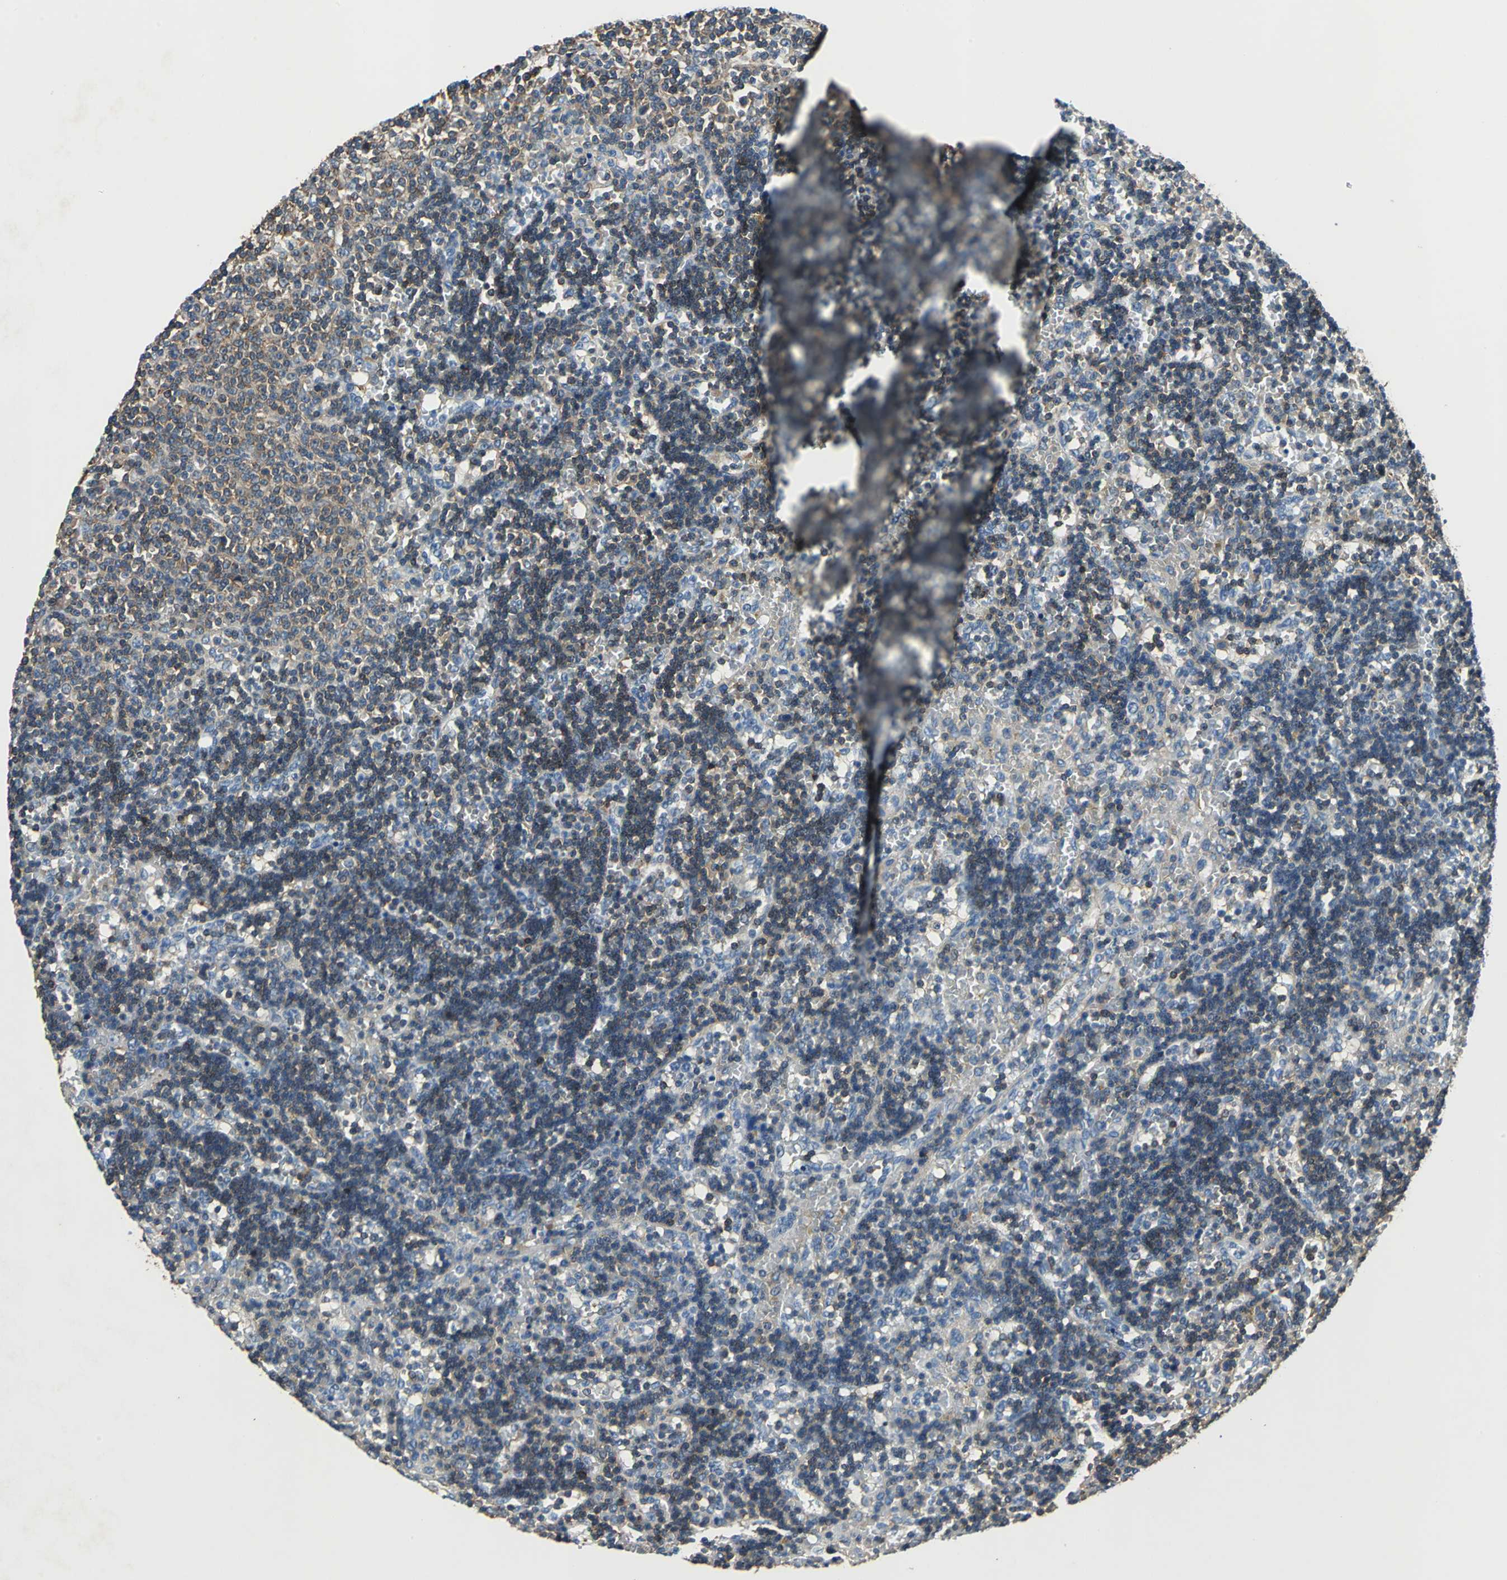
{"staining": {"intensity": "weak", "quantity": "25%-75%", "location": "cytoplasmic/membranous"}, "tissue": "lymphoma", "cell_type": "Tumor cells", "image_type": "cancer", "snomed": [{"axis": "morphology", "description": "Malignant lymphoma, non-Hodgkin's type, Low grade"}, {"axis": "topography", "description": "Spleen"}], "caption": "An image showing weak cytoplasmic/membranous positivity in approximately 25%-75% of tumor cells in lymphoma, as visualized by brown immunohistochemical staining.", "gene": "PRKCA", "patient": {"sex": "male", "age": 60}}